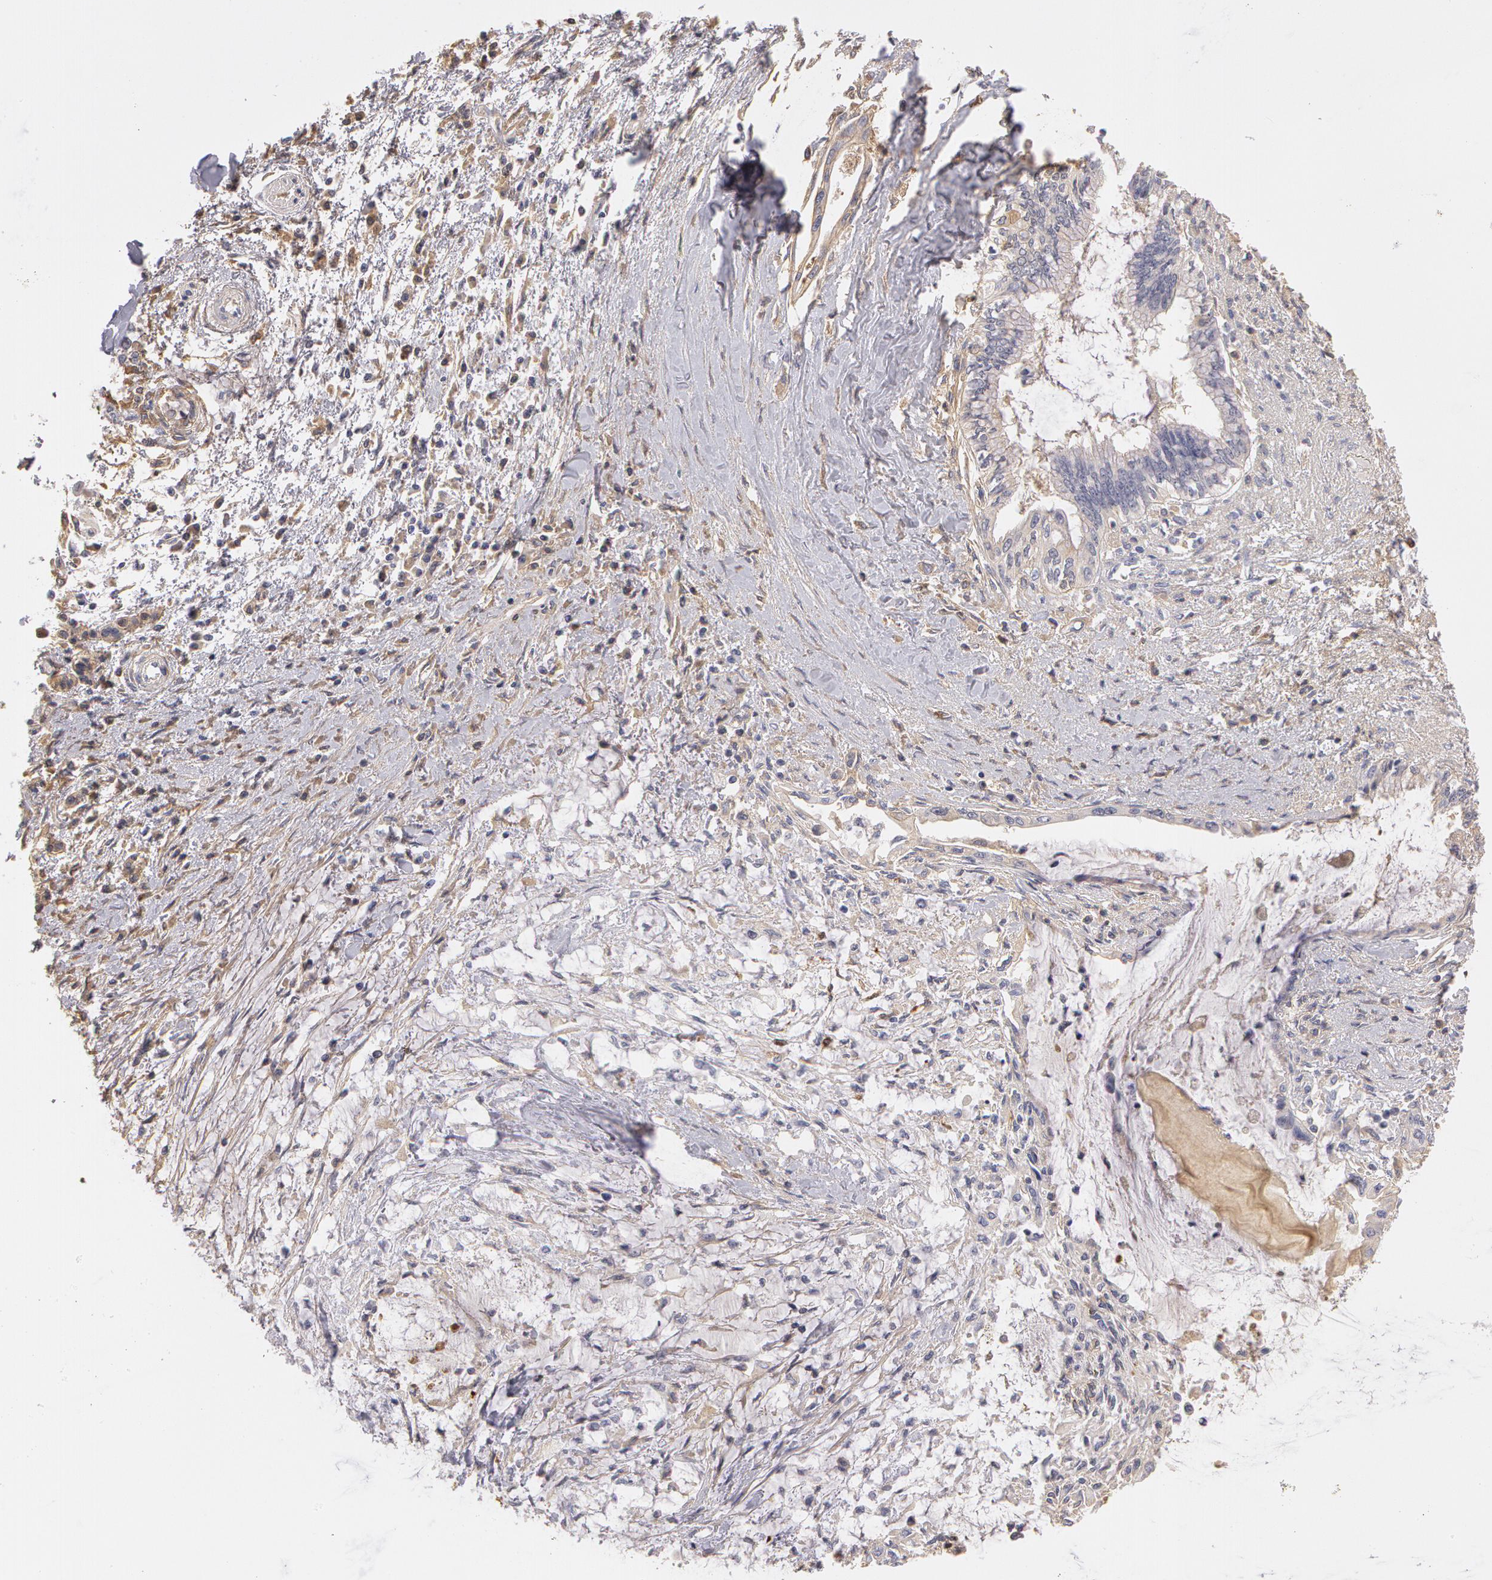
{"staining": {"intensity": "weak", "quantity": "25%-75%", "location": "cytoplasmic/membranous"}, "tissue": "pancreatic cancer", "cell_type": "Tumor cells", "image_type": "cancer", "snomed": [{"axis": "morphology", "description": "Adenocarcinoma, NOS"}, {"axis": "topography", "description": "Pancreas"}], "caption": "This histopathology image demonstrates immunohistochemistry staining of human pancreatic cancer, with low weak cytoplasmic/membranous expression in approximately 25%-75% of tumor cells.", "gene": "C1R", "patient": {"sex": "female", "age": 64}}